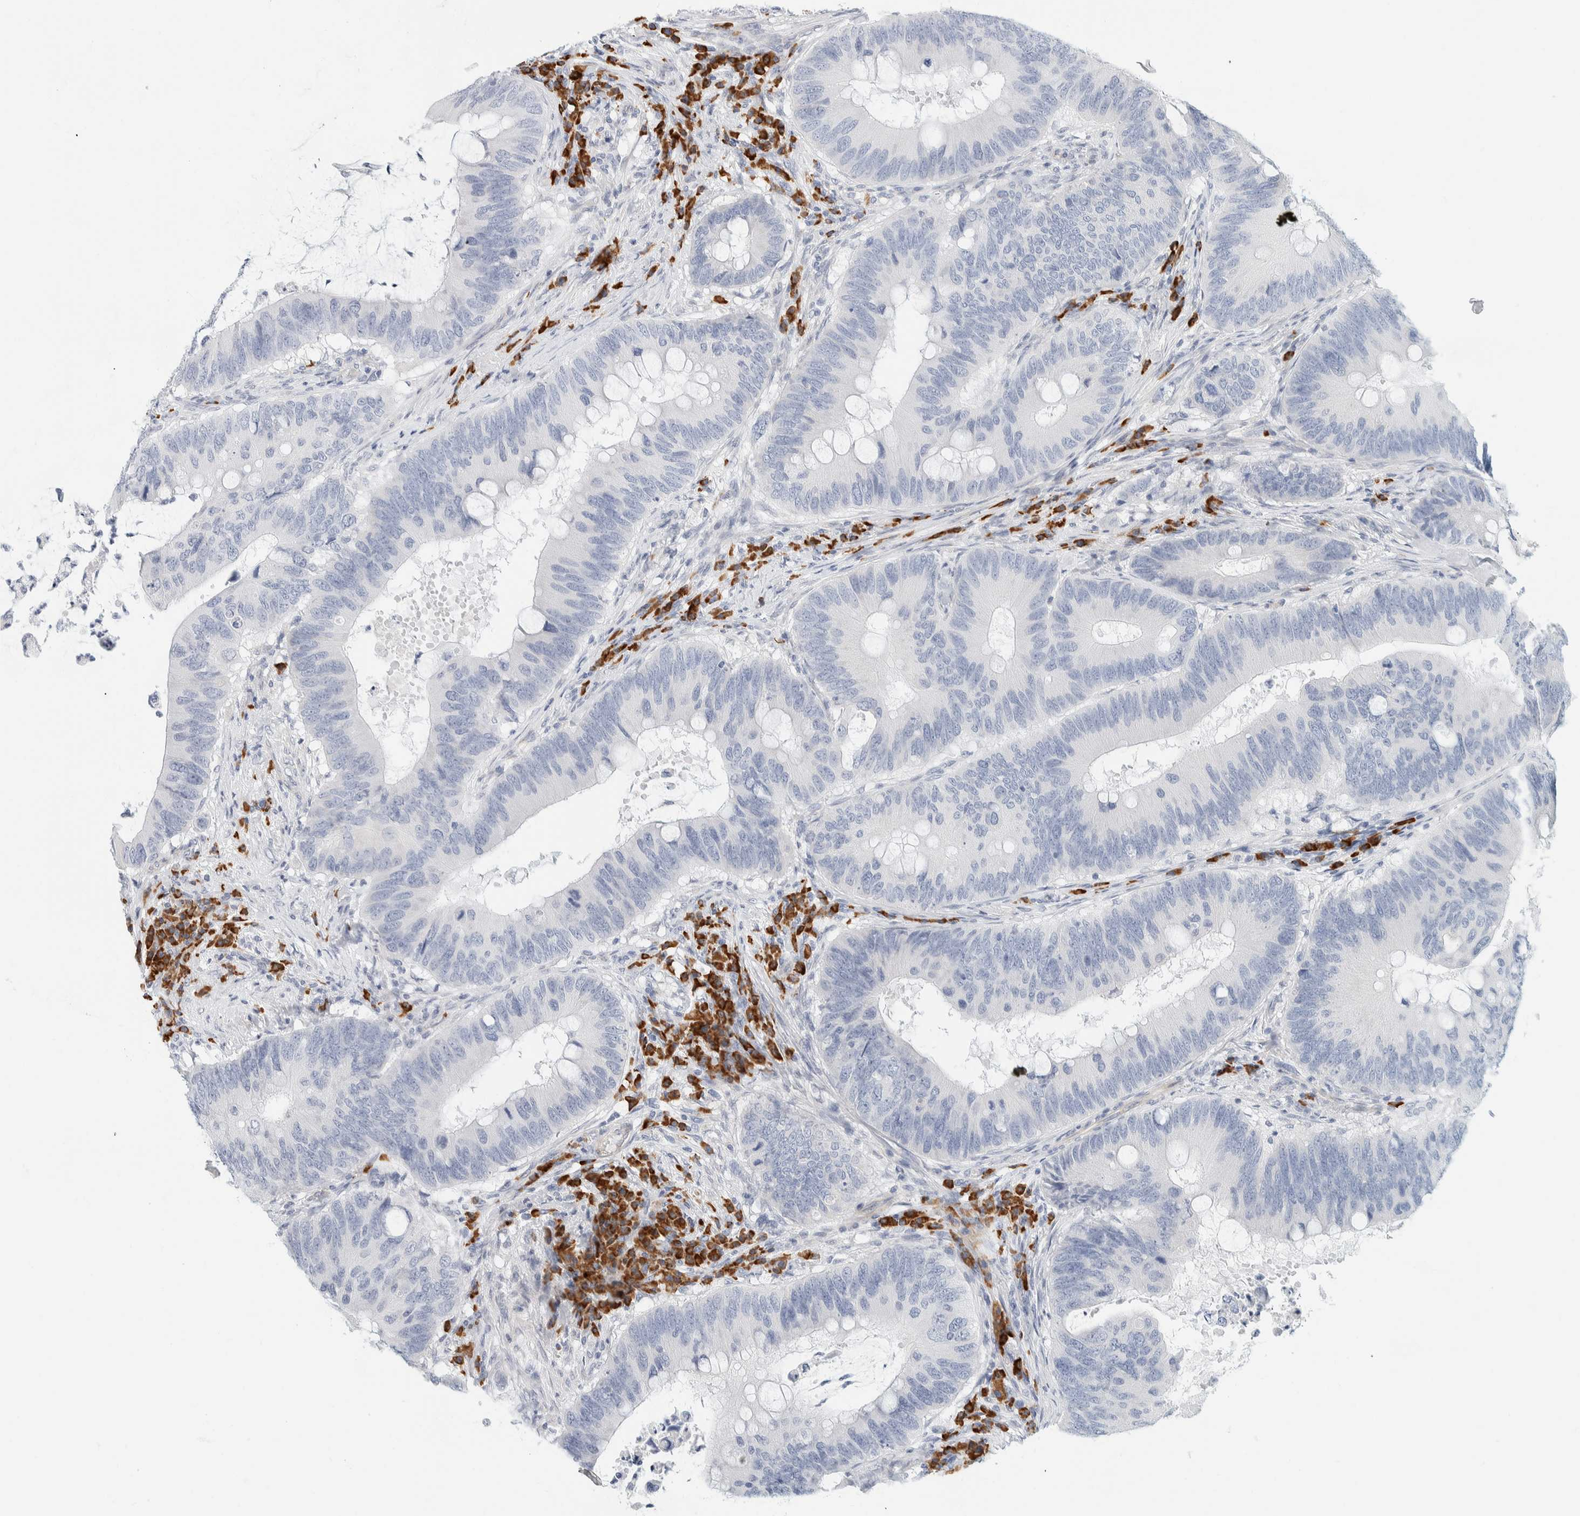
{"staining": {"intensity": "negative", "quantity": "none", "location": "none"}, "tissue": "colorectal cancer", "cell_type": "Tumor cells", "image_type": "cancer", "snomed": [{"axis": "morphology", "description": "Adenocarcinoma, NOS"}, {"axis": "topography", "description": "Colon"}], "caption": "Immunohistochemistry photomicrograph of neoplastic tissue: human colorectal cancer (adenocarcinoma) stained with DAB (3,3'-diaminobenzidine) displays no significant protein staining in tumor cells. The staining was performed using DAB to visualize the protein expression in brown, while the nuclei were stained in blue with hematoxylin (Magnification: 20x).", "gene": "ARHGAP27", "patient": {"sex": "male", "age": 71}}